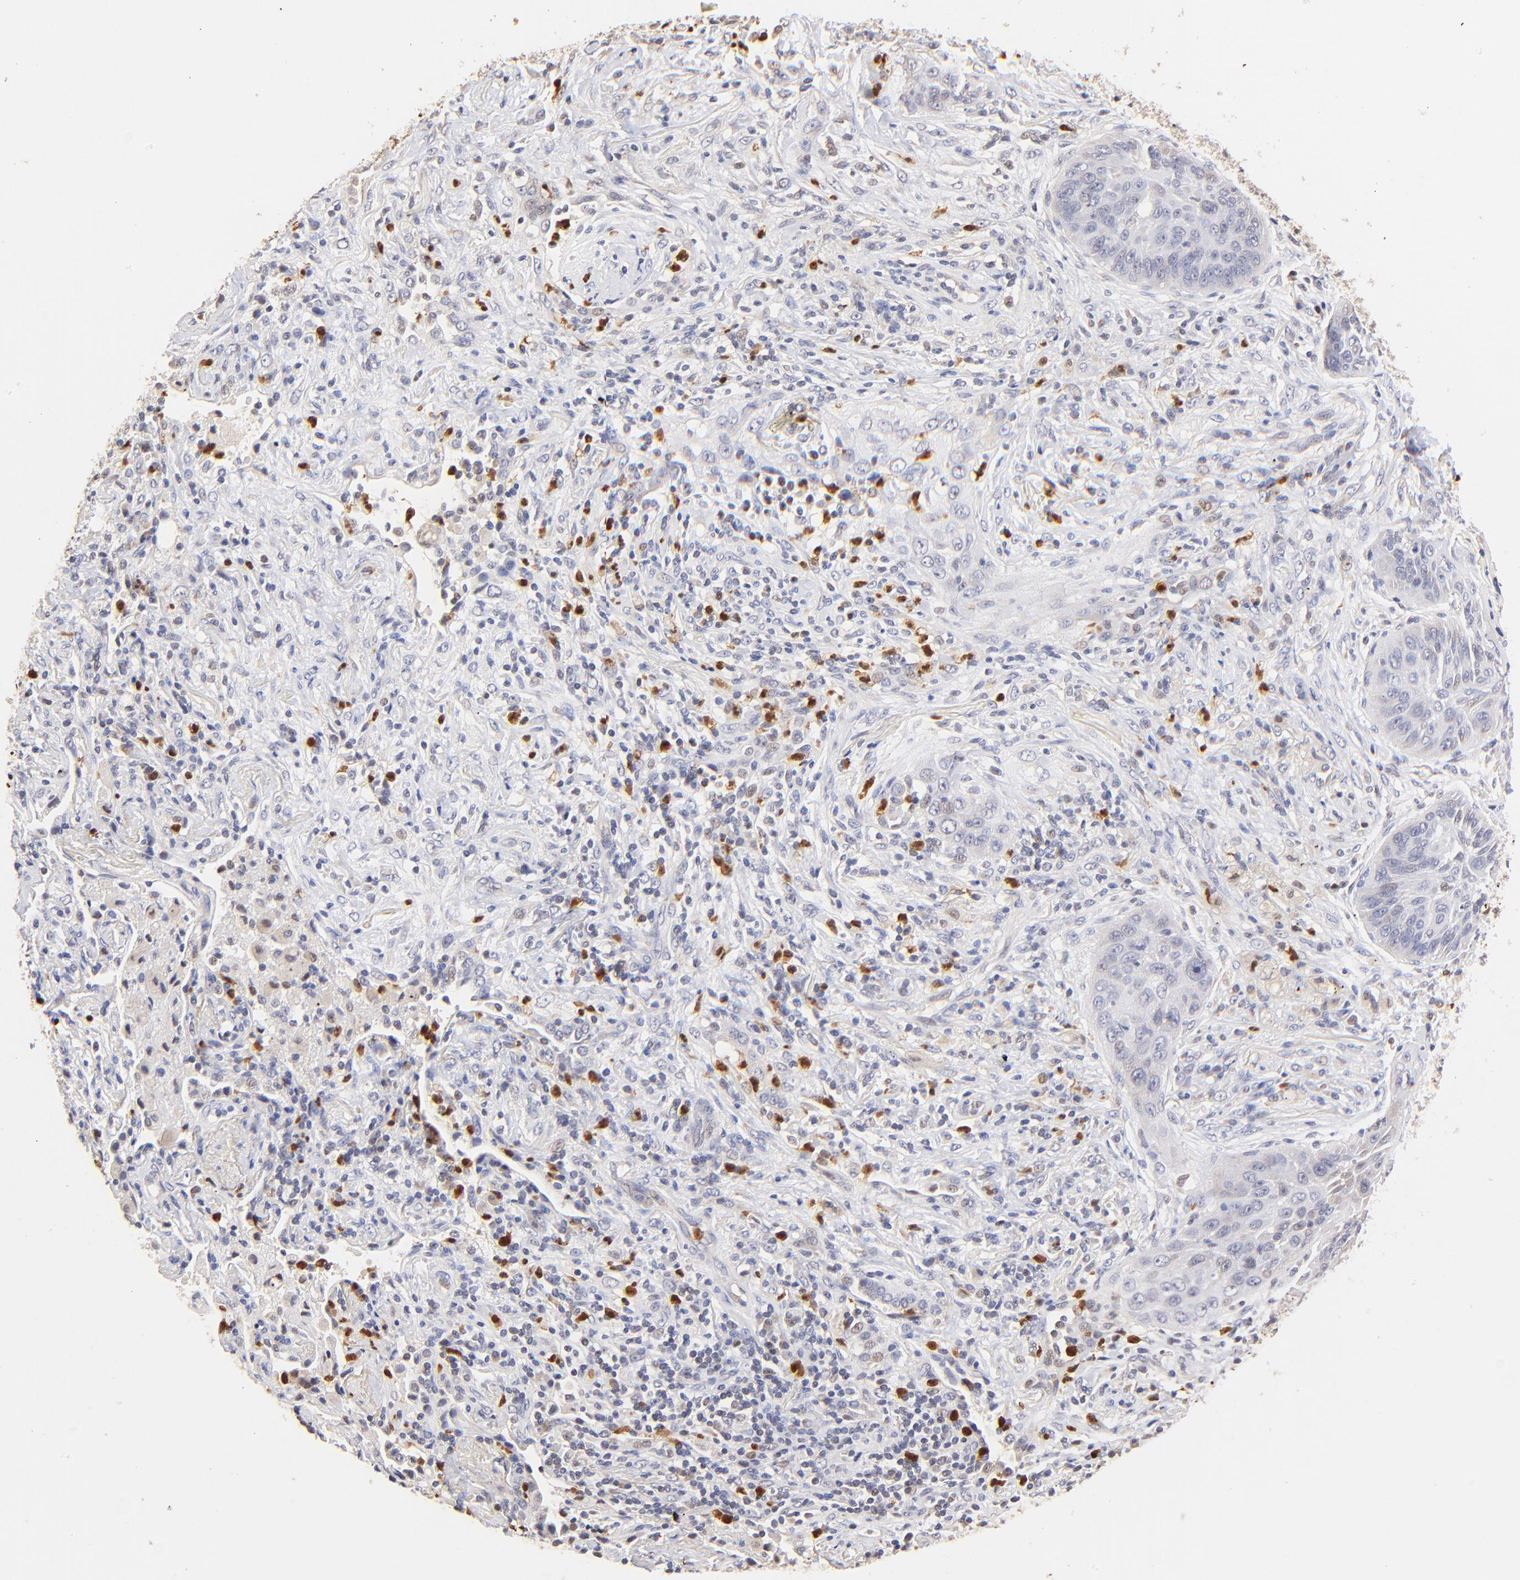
{"staining": {"intensity": "negative", "quantity": "none", "location": "none"}, "tissue": "lung cancer", "cell_type": "Tumor cells", "image_type": "cancer", "snomed": [{"axis": "morphology", "description": "Squamous cell carcinoma, NOS"}, {"axis": "topography", "description": "Lung"}], "caption": "Immunohistochemistry (IHC) of lung cancer (squamous cell carcinoma) displays no expression in tumor cells.", "gene": "BBOF1", "patient": {"sex": "female", "age": 67}}